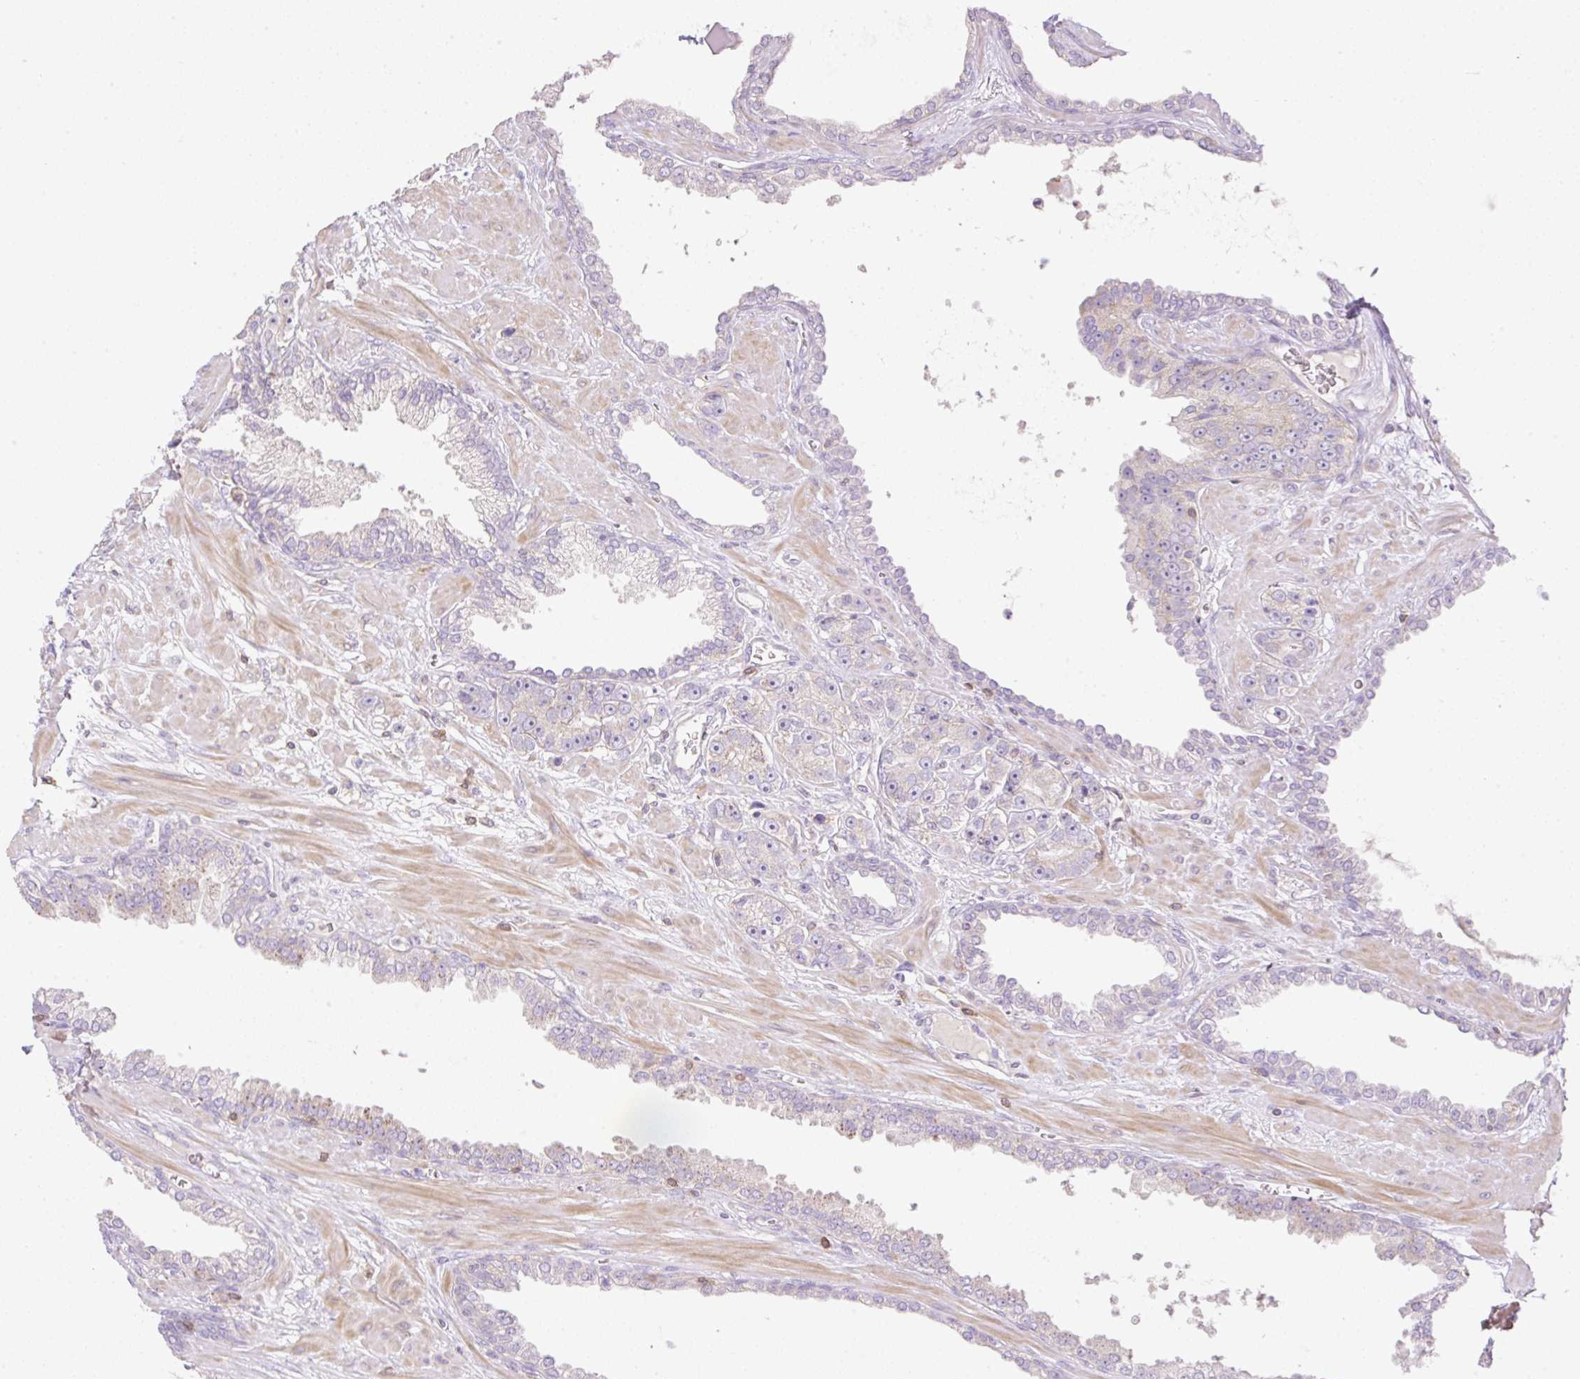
{"staining": {"intensity": "negative", "quantity": "none", "location": "none"}, "tissue": "prostate cancer", "cell_type": "Tumor cells", "image_type": "cancer", "snomed": [{"axis": "morphology", "description": "Adenocarcinoma, High grade"}, {"axis": "topography", "description": "Prostate"}], "caption": "High magnification brightfield microscopy of adenocarcinoma (high-grade) (prostate) stained with DAB (3,3'-diaminobenzidine) (brown) and counterstained with hematoxylin (blue): tumor cells show no significant staining. (Brightfield microscopy of DAB immunohistochemistry at high magnification).", "gene": "VPS25", "patient": {"sex": "male", "age": 71}}